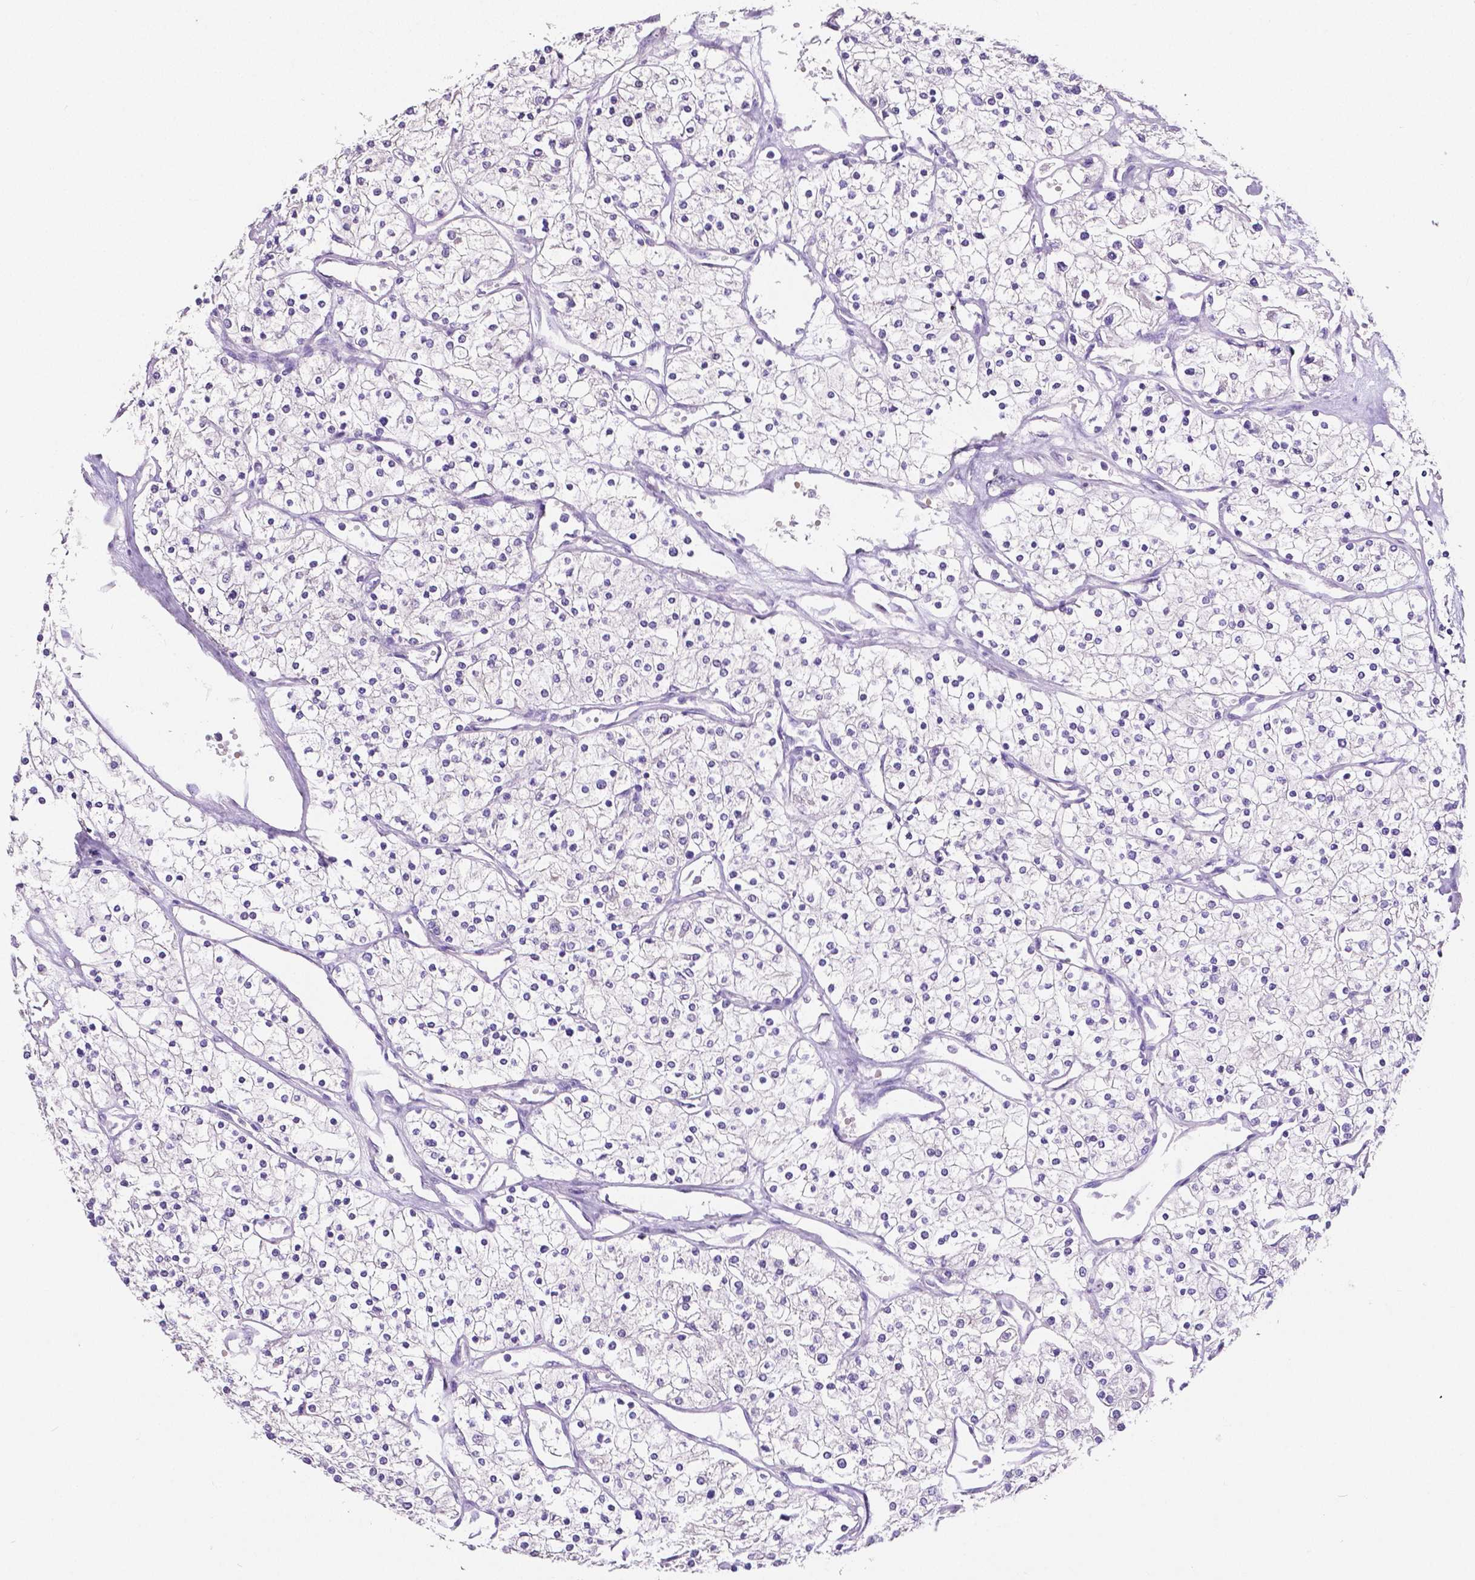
{"staining": {"intensity": "negative", "quantity": "none", "location": "none"}, "tissue": "renal cancer", "cell_type": "Tumor cells", "image_type": "cancer", "snomed": [{"axis": "morphology", "description": "Adenocarcinoma, NOS"}, {"axis": "topography", "description": "Kidney"}], "caption": "Image shows no significant protein positivity in tumor cells of renal cancer.", "gene": "SLC22A2", "patient": {"sex": "male", "age": 80}}